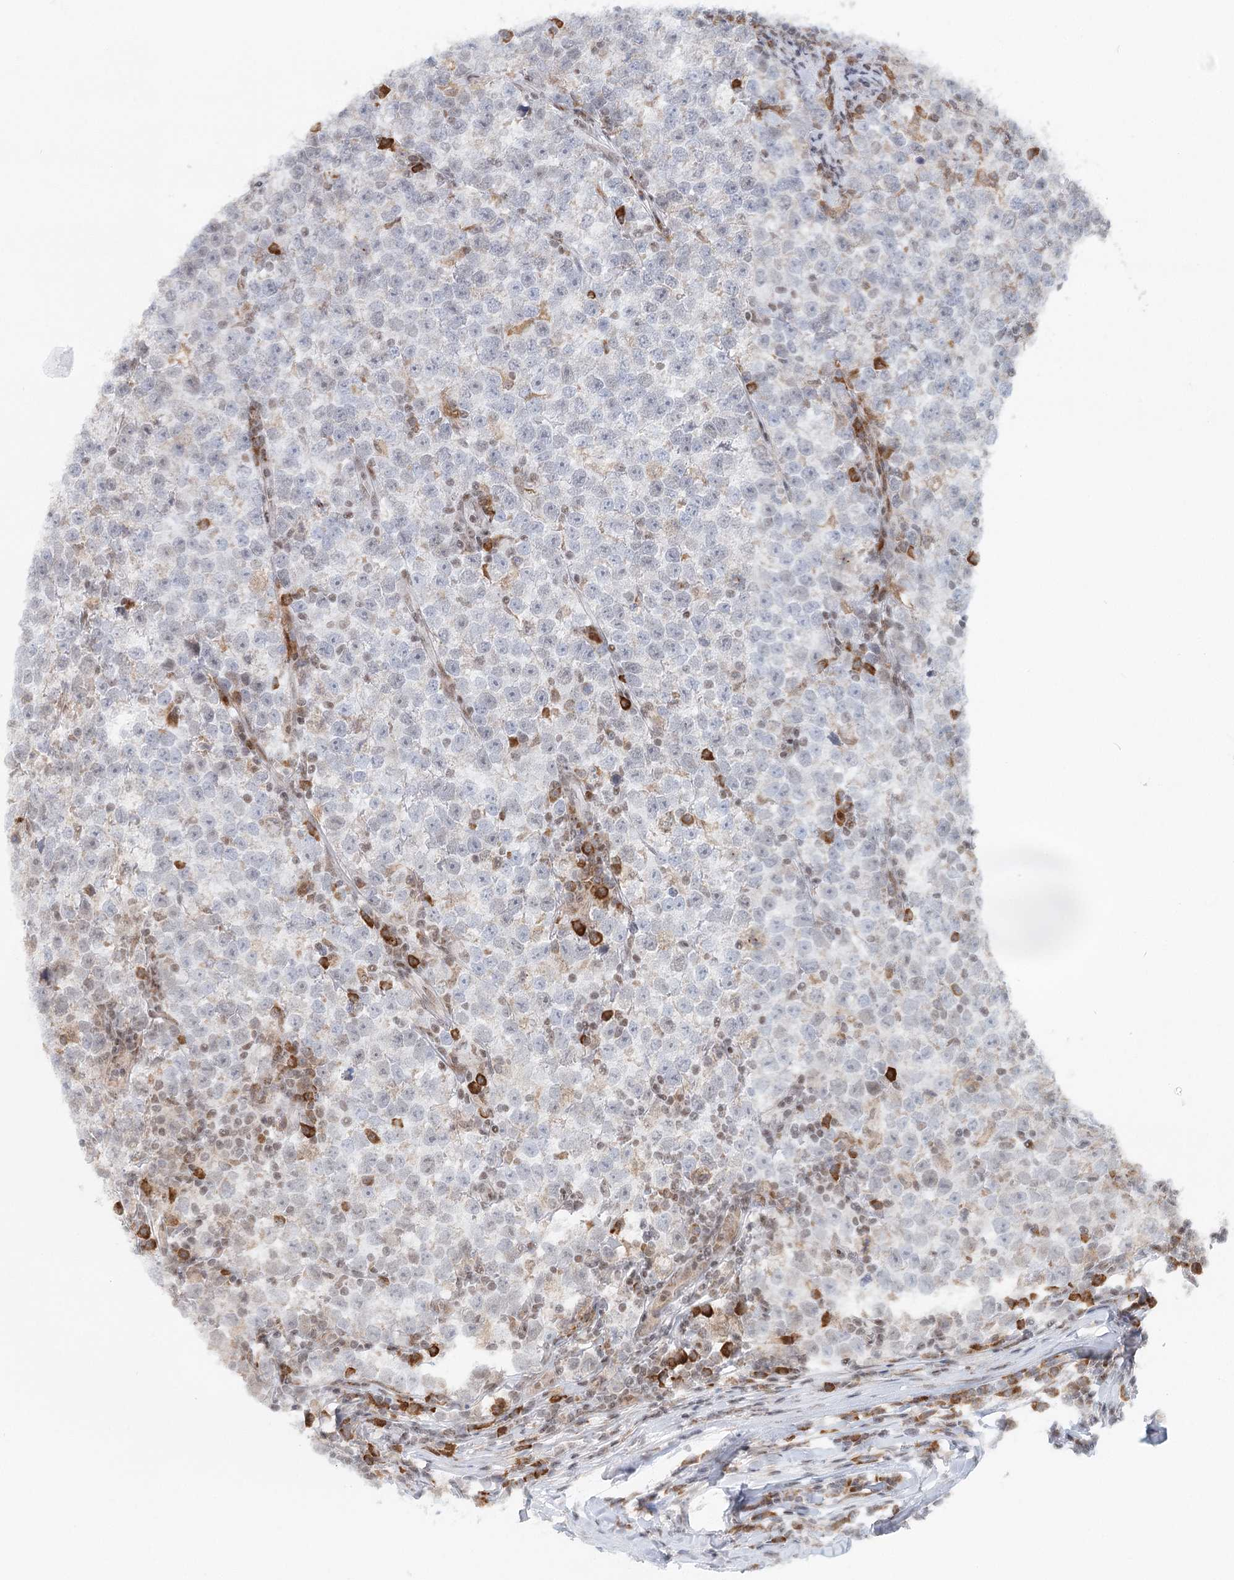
{"staining": {"intensity": "negative", "quantity": "none", "location": "none"}, "tissue": "testis cancer", "cell_type": "Tumor cells", "image_type": "cancer", "snomed": [{"axis": "morphology", "description": "Normal tissue, NOS"}, {"axis": "morphology", "description": "Seminoma, NOS"}, {"axis": "topography", "description": "Testis"}], "caption": "This image is of testis cancer stained with IHC to label a protein in brown with the nuclei are counter-stained blue. There is no staining in tumor cells. (IHC, brightfield microscopy, high magnification).", "gene": "BNIP5", "patient": {"sex": "male", "age": 43}}